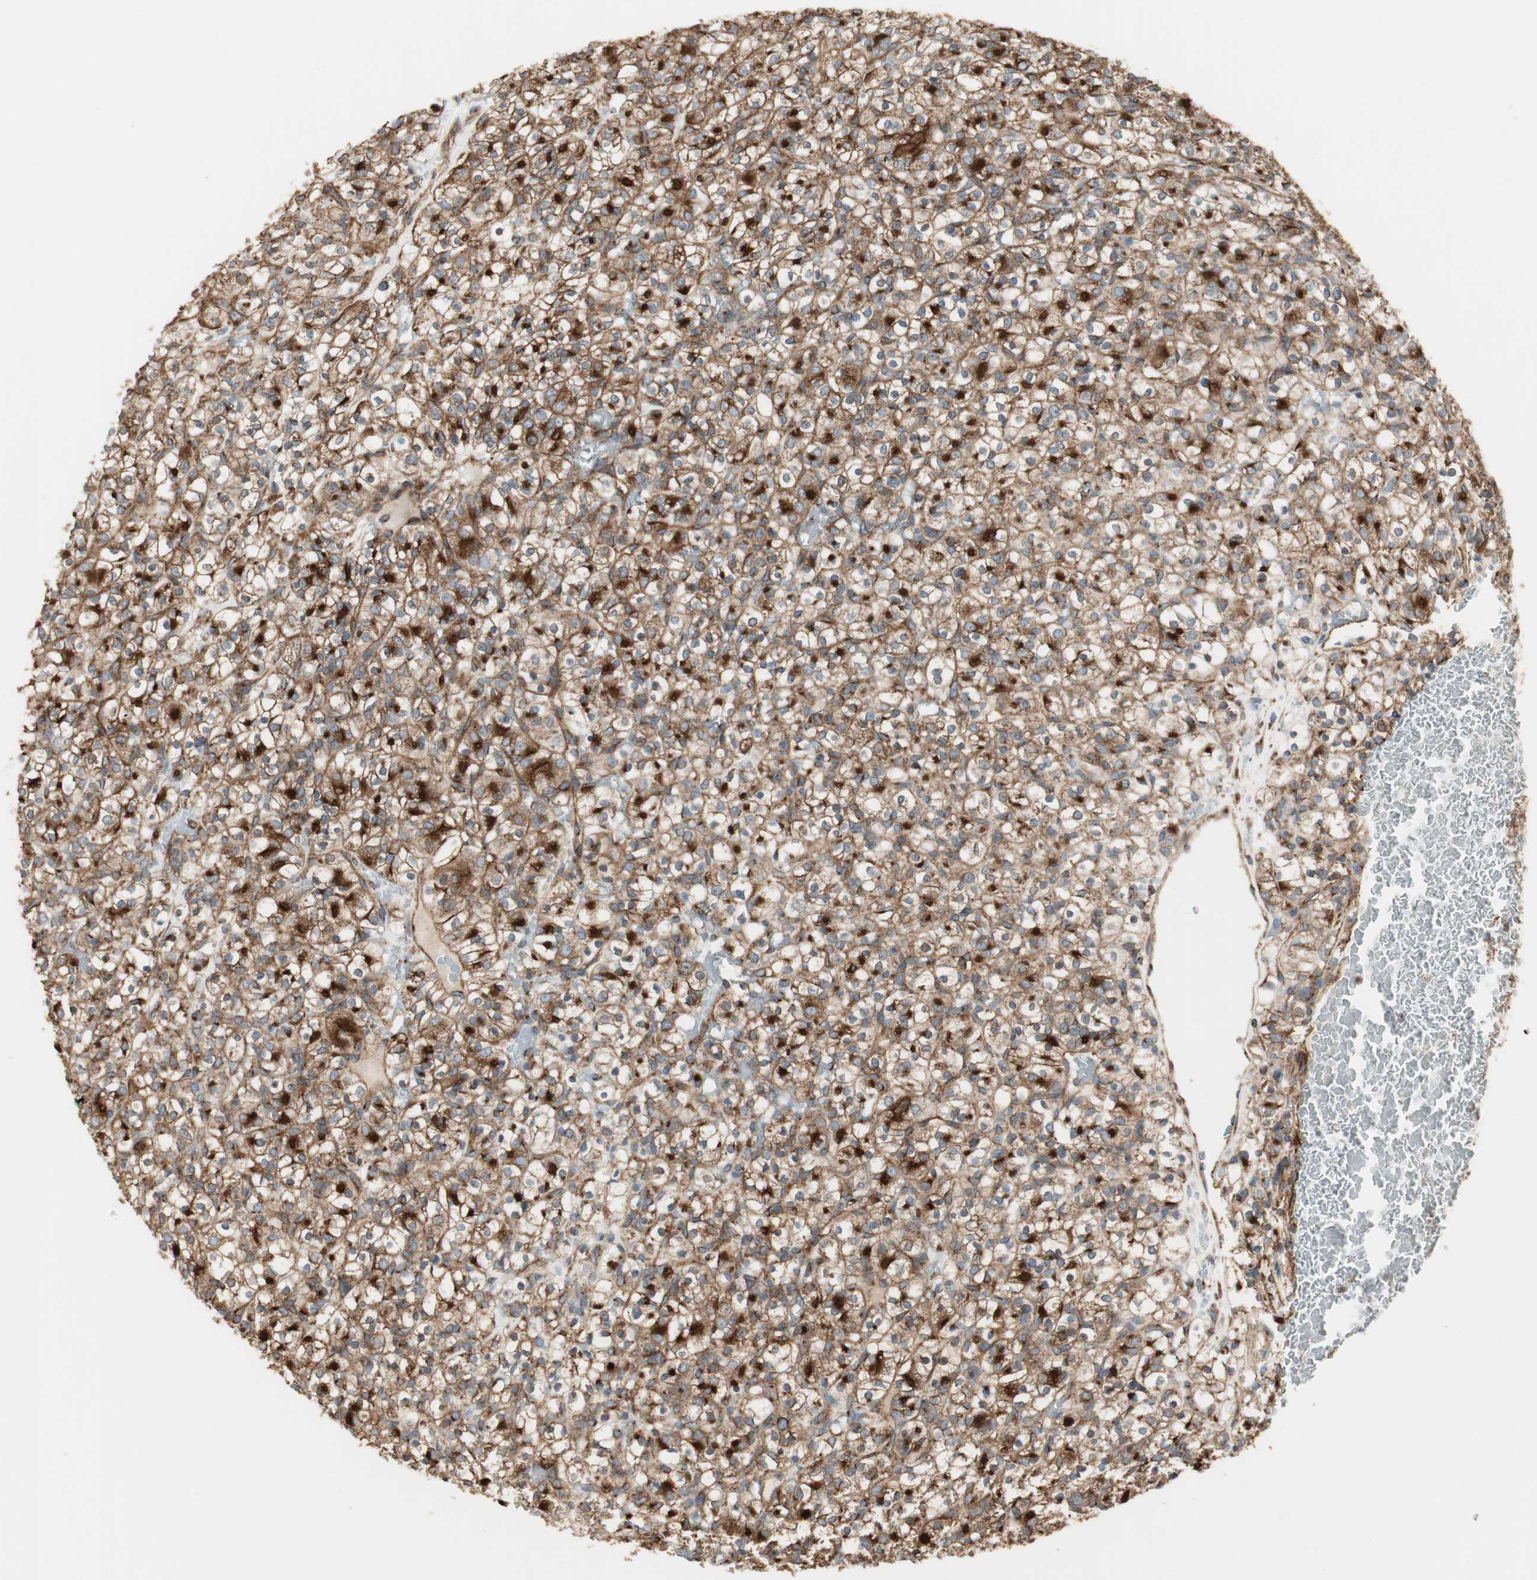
{"staining": {"intensity": "strong", "quantity": ">75%", "location": "cytoplasmic/membranous"}, "tissue": "renal cancer", "cell_type": "Tumor cells", "image_type": "cancer", "snomed": [{"axis": "morphology", "description": "Normal tissue, NOS"}, {"axis": "morphology", "description": "Adenocarcinoma, NOS"}, {"axis": "topography", "description": "Kidney"}], "caption": "A high amount of strong cytoplasmic/membranous positivity is identified in approximately >75% of tumor cells in adenocarcinoma (renal) tissue.", "gene": "H6PD", "patient": {"sex": "female", "age": 72}}